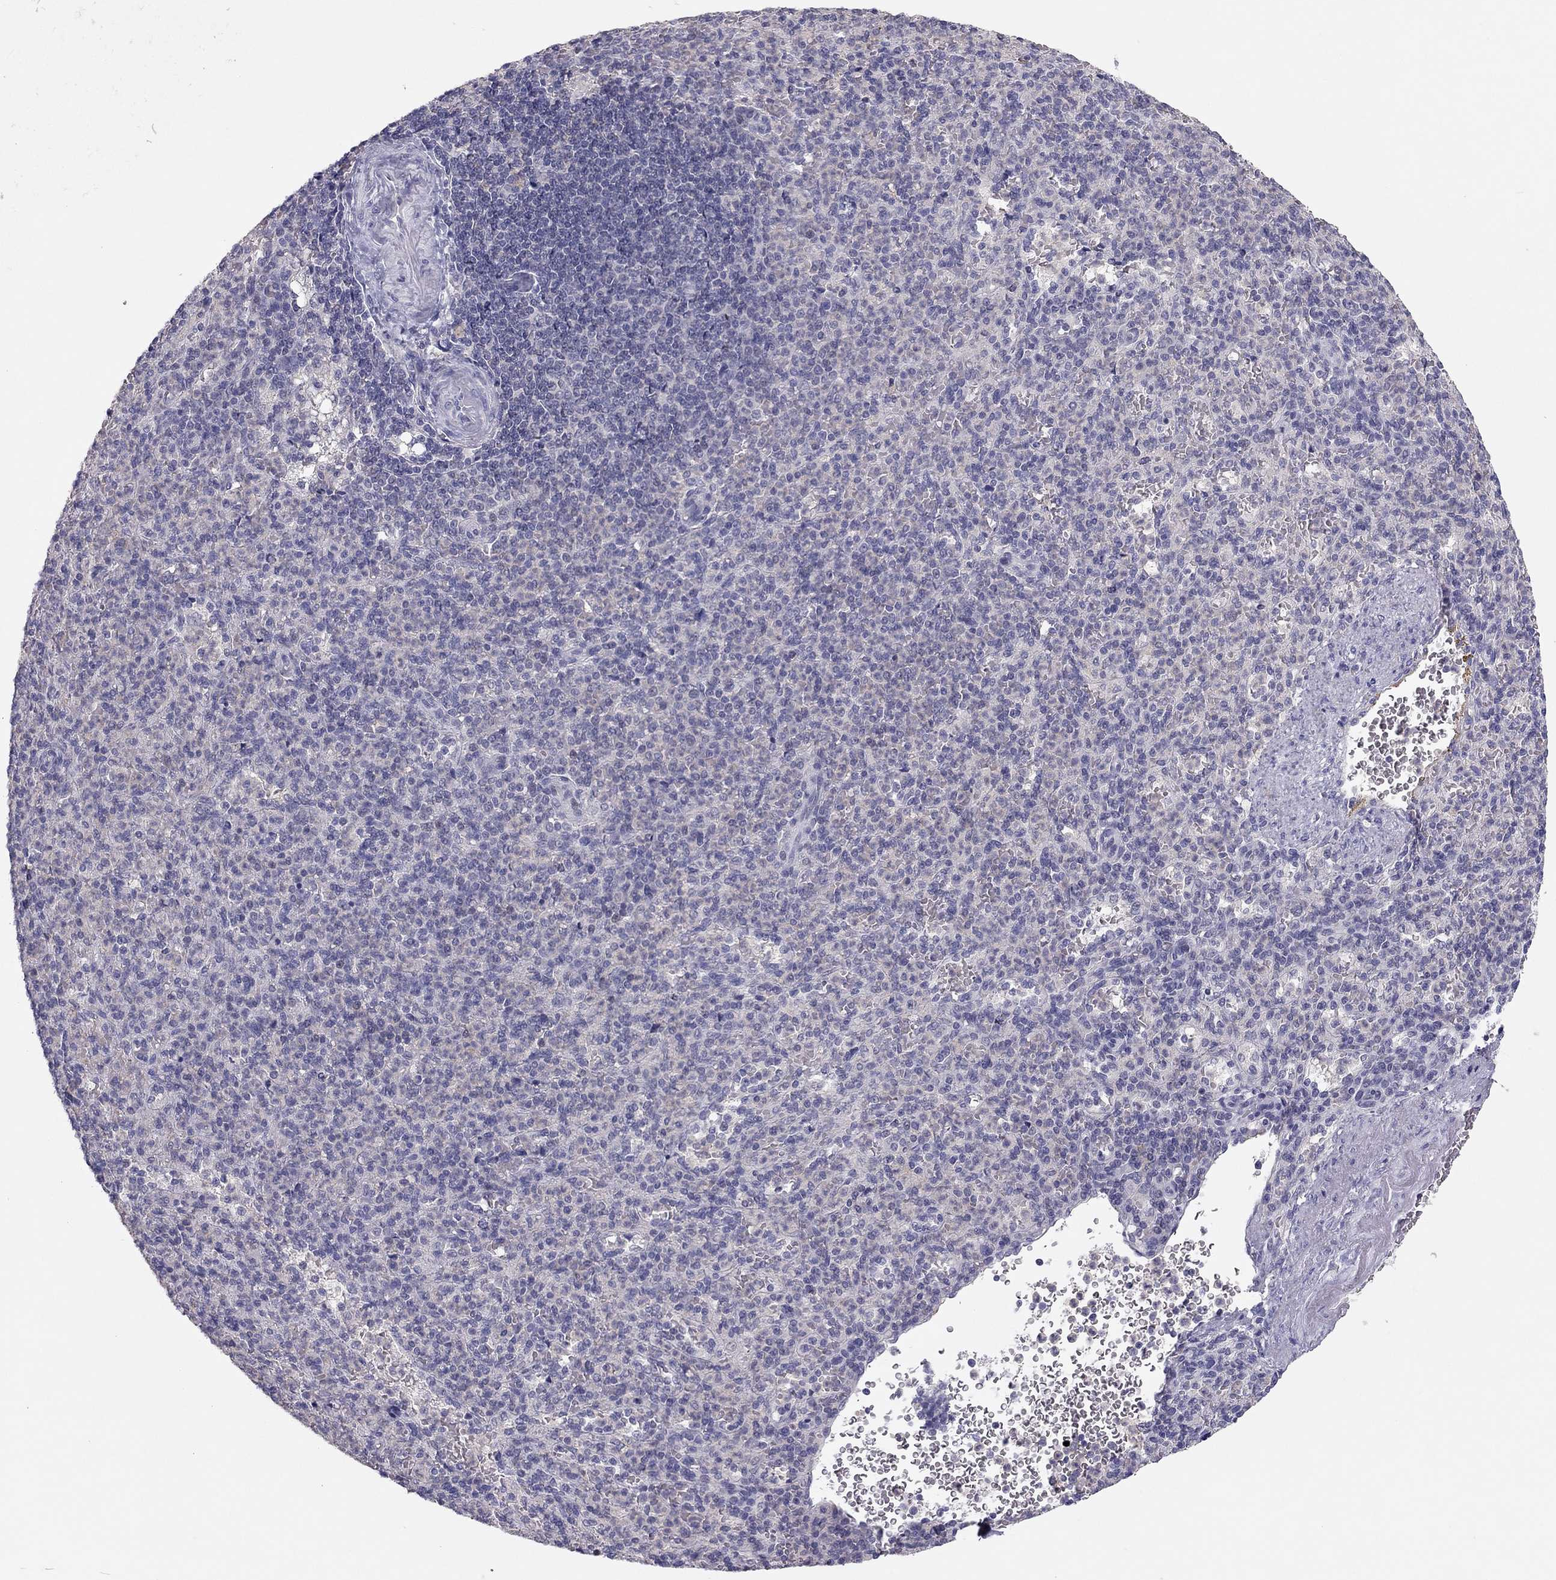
{"staining": {"intensity": "negative", "quantity": "none", "location": "none"}, "tissue": "spleen", "cell_type": "Cells in red pulp", "image_type": "normal", "snomed": [{"axis": "morphology", "description": "Normal tissue, NOS"}, {"axis": "topography", "description": "Spleen"}], "caption": "A histopathology image of human spleen is negative for staining in cells in red pulp. The staining was performed using DAB (3,3'-diaminobenzidine) to visualize the protein expression in brown, while the nuclei were stained in blue with hematoxylin (Magnification: 20x).", "gene": "ADORA2A", "patient": {"sex": "female", "age": 74}}